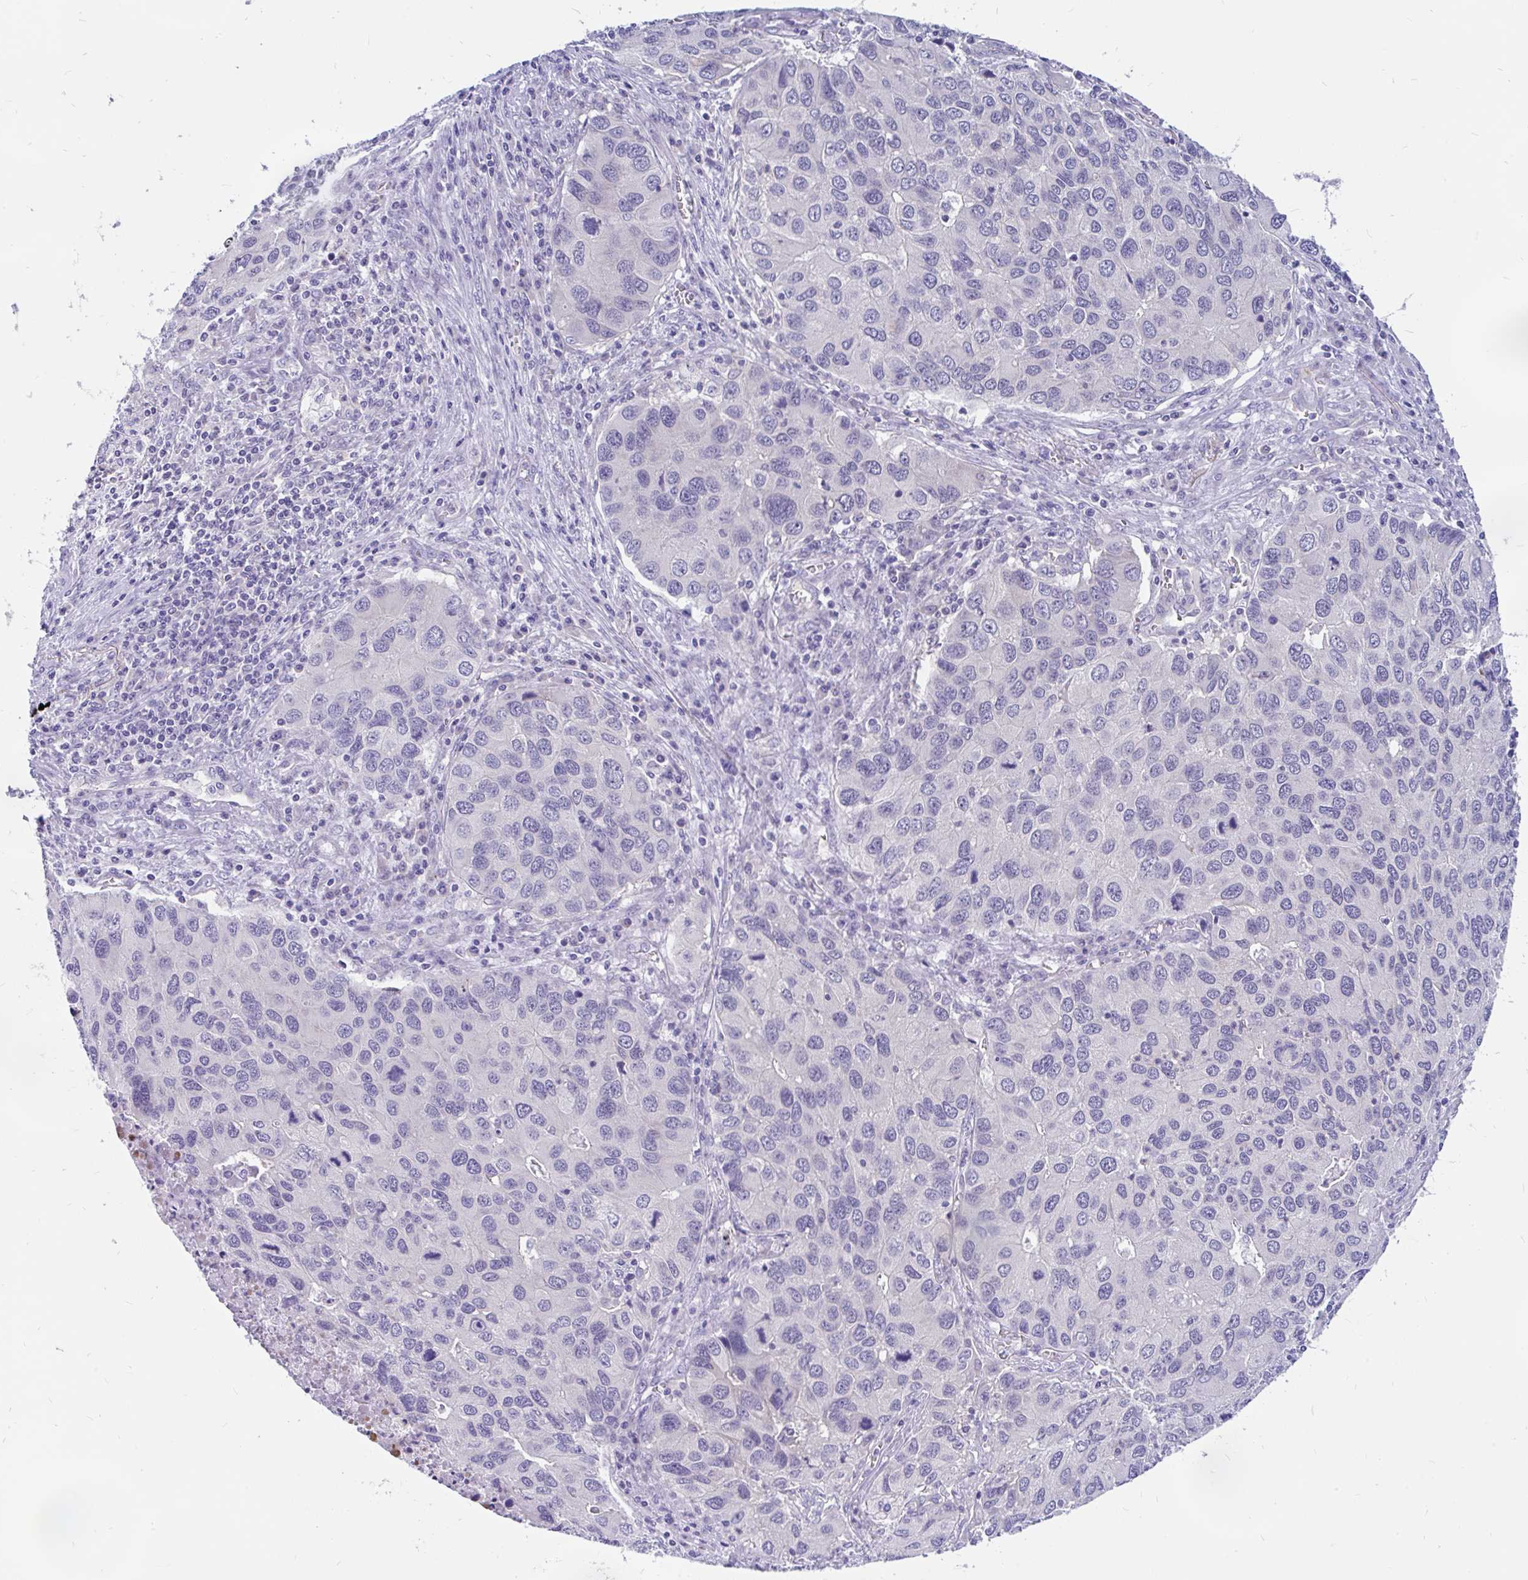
{"staining": {"intensity": "negative", "quantity": "none", "location": "none"}, "tissue": "lung cancer", "cell_type": "Tumor cells", "image_type": "cancer", "snomed": [{"axis": "morphology", "description": "Aneuploidy"}, {"axis": "morphology", "description": "Adenocarcinoma, NOS"}, {"axis": "topography", "description": "Lymph node"}, {"axis": "topography", "description": "Lung"}], "caption": "Immunohistochemistry (IHC) photomicrograph of neoplastic tissue: lung adenocarcinoma stained with DAB shows no significant protein staining in tumor cells.", "gene": "KIAA2013", "patient": {"sex": "female", "age": 74}}